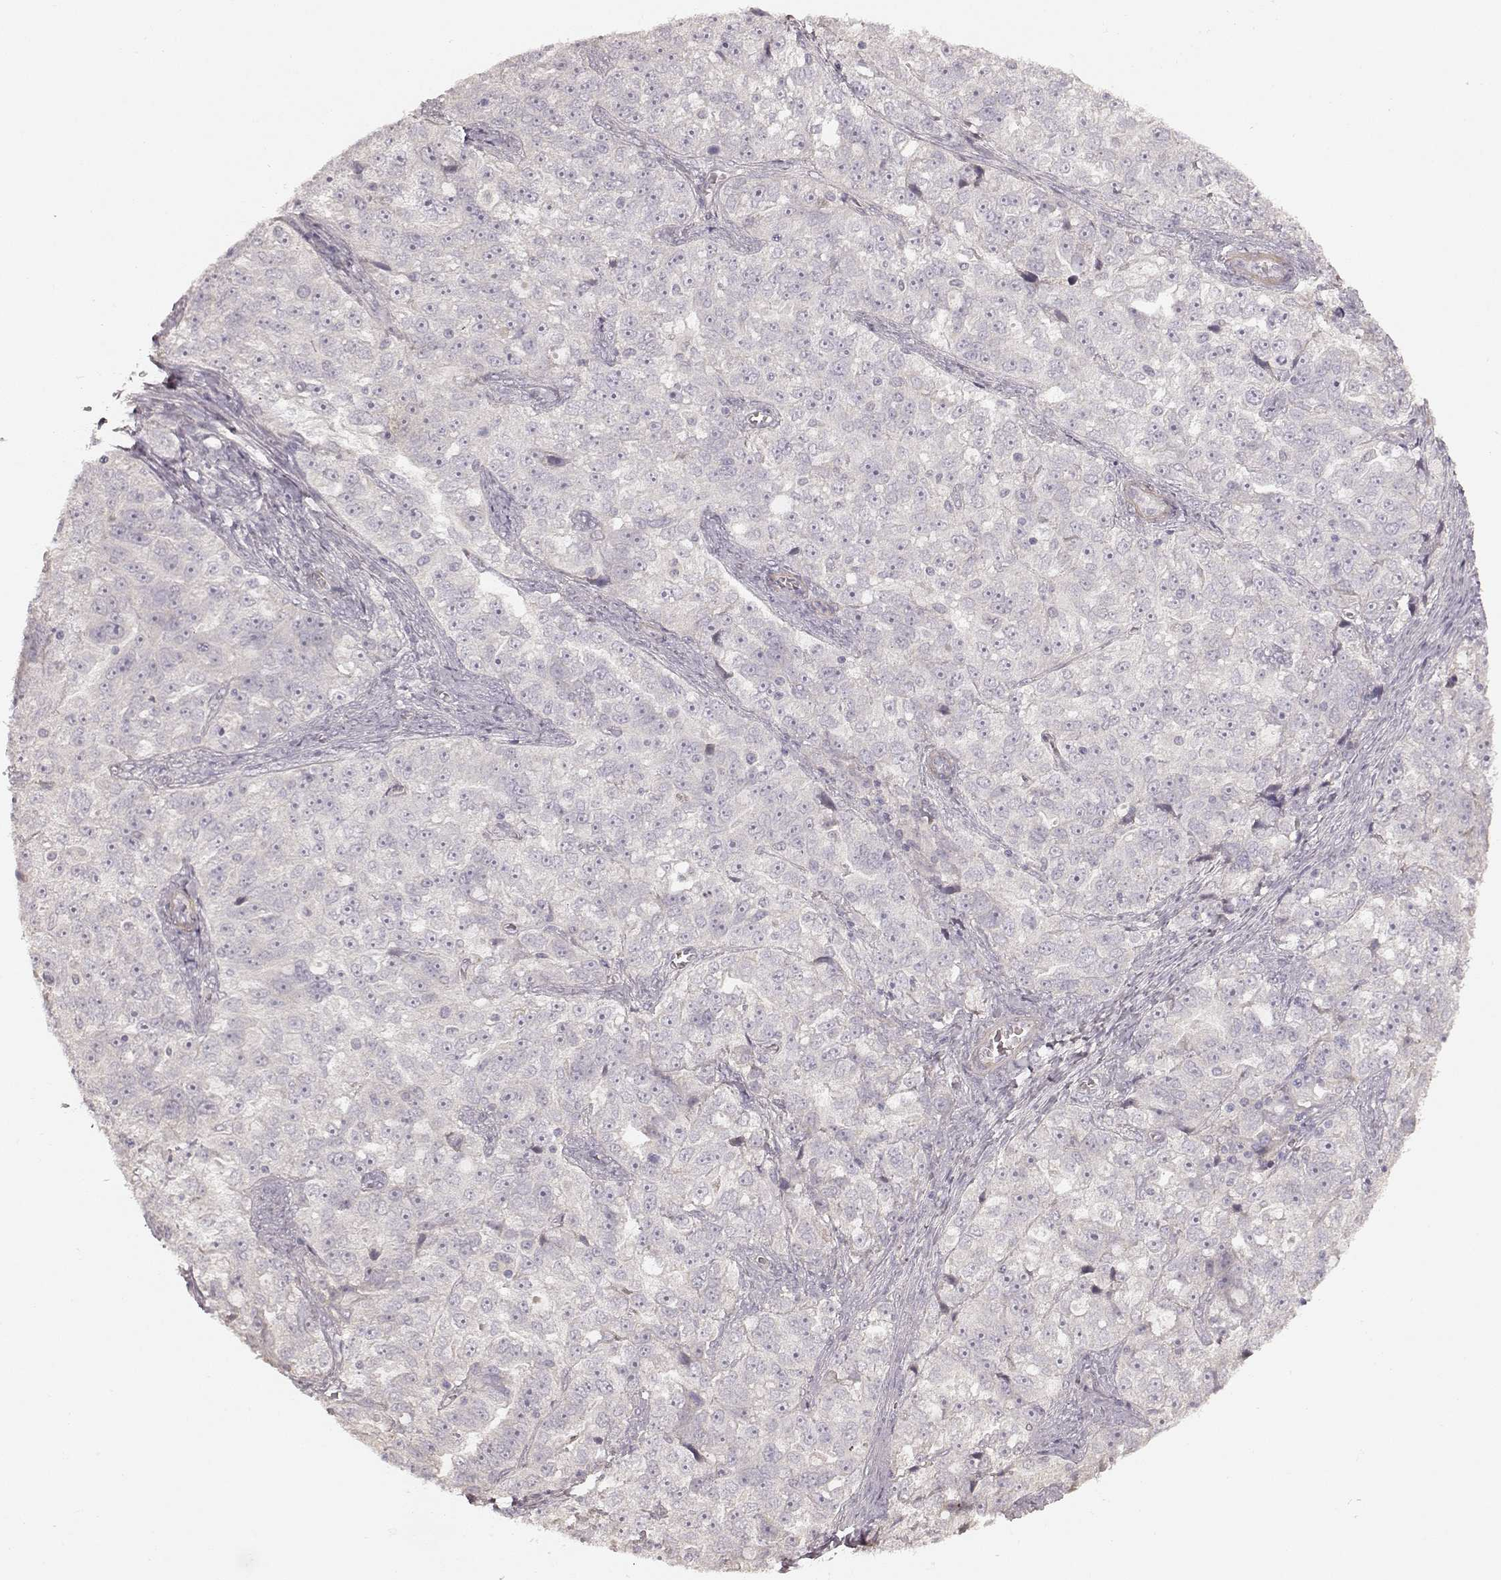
{"staining": {"intensity": "negative", "quantity": "none", "location": "none"}, "tissue": "ovarian cancer", "cell_type": "Tumor cells", "image_type": "cancer", "snomed": [{"axis": "morphology", "description": "Cystadenocarcinoma, serous, NOS"}, {"axis": "topography", "description": "Ovary"}], "caption": "The histopathology image demonstrates no significant staining in tumor cells of ovarian serous cystadenocarcinoma.", "gene": "KCNJ9", "patient": {"sex": "female", "age": 51}}